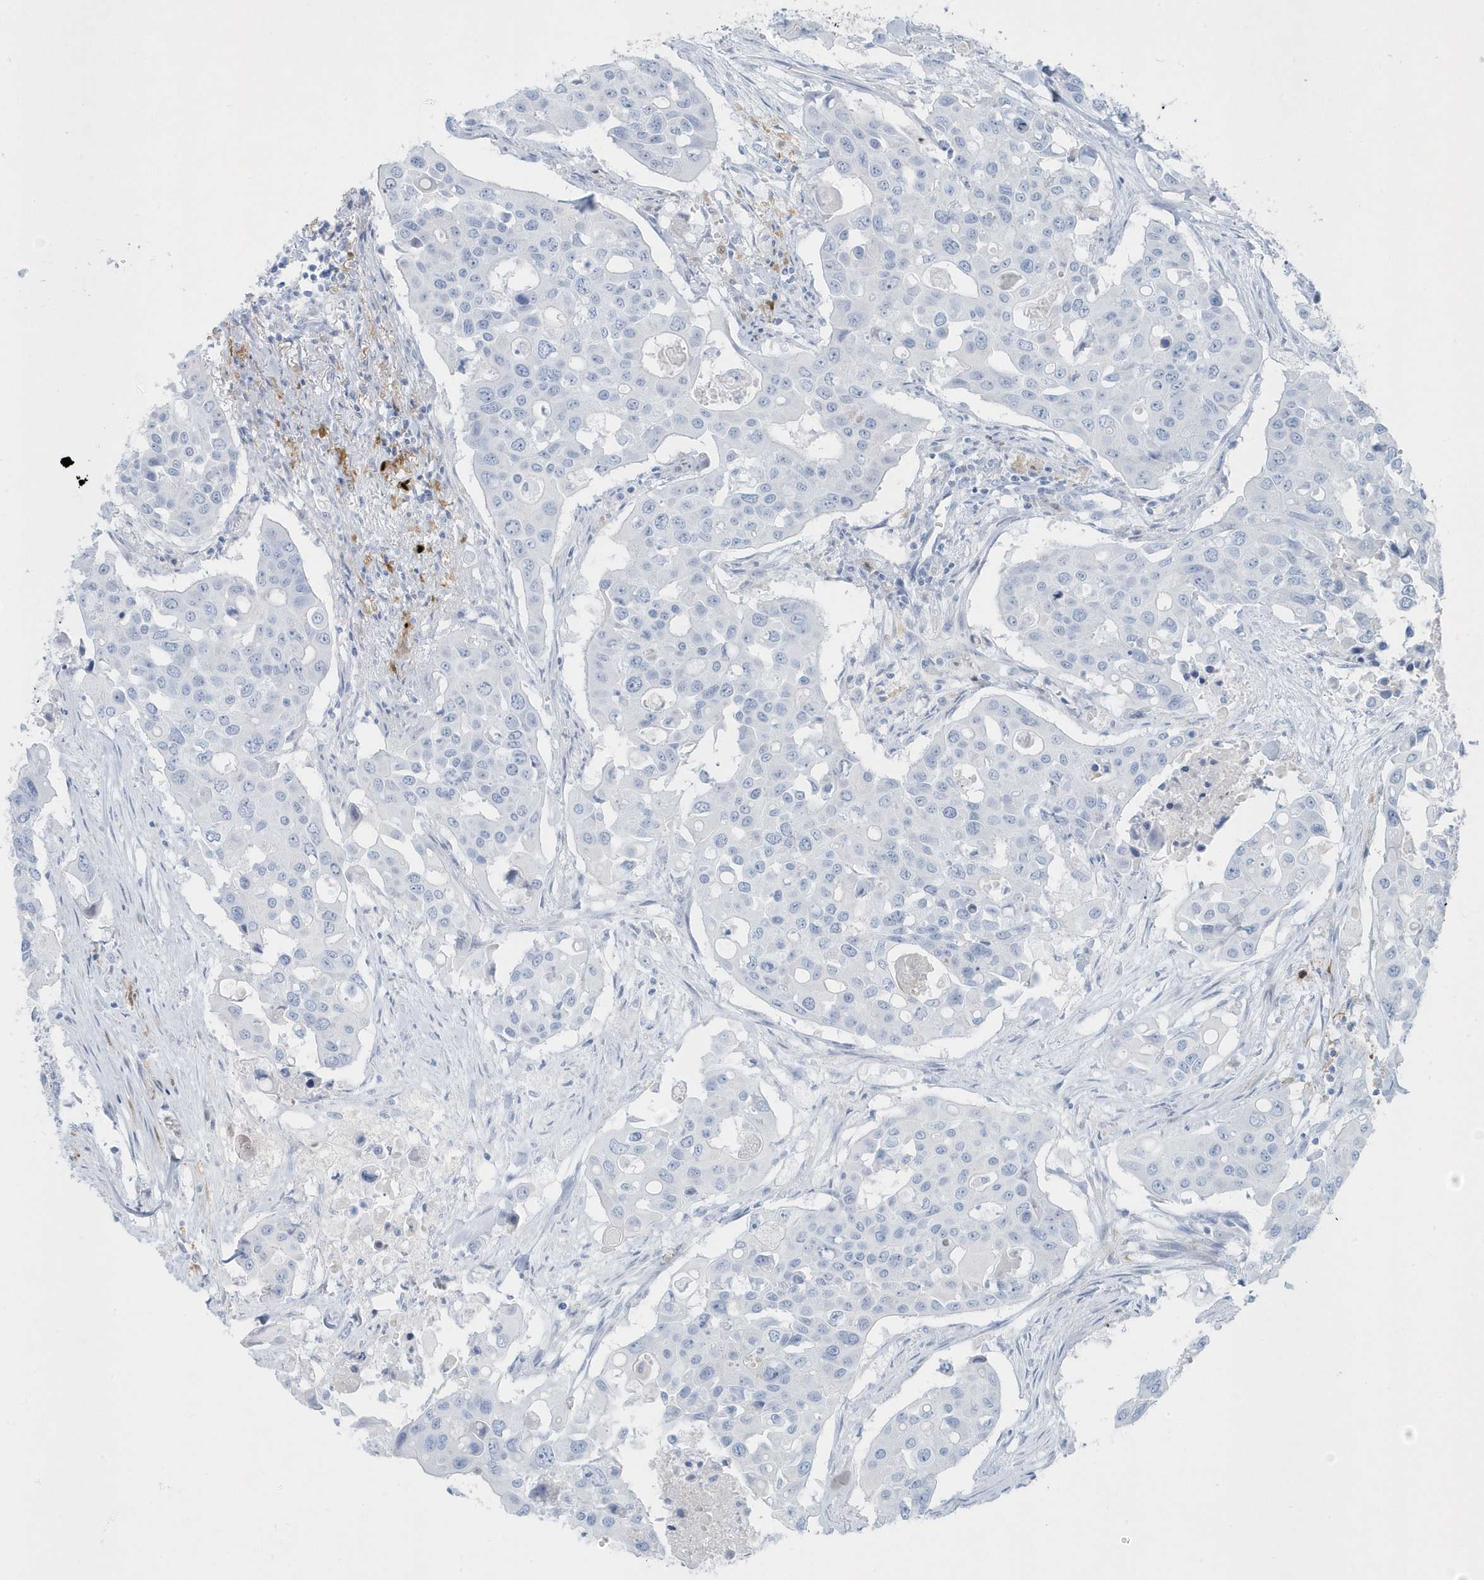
{"staining": {"intensity": "negative", "quantity": "none", "location": "none"}, "tissue": "colorectal cancer", "cell_type": "Tumor cells", "image_type": "cancer", "snomed": [{"axis": "morphology", "description": "Adenocarcinoma, NOS"}, {"axis": "topography", "description": "Colon"}], "caption": "Immunohistochemistry (IHC) of human colorectal cancer (adenocarcinoma) shows no staining in tumor cells.", "gene": "FAM98A", "patient": {"sex": "male", "age": 77}}